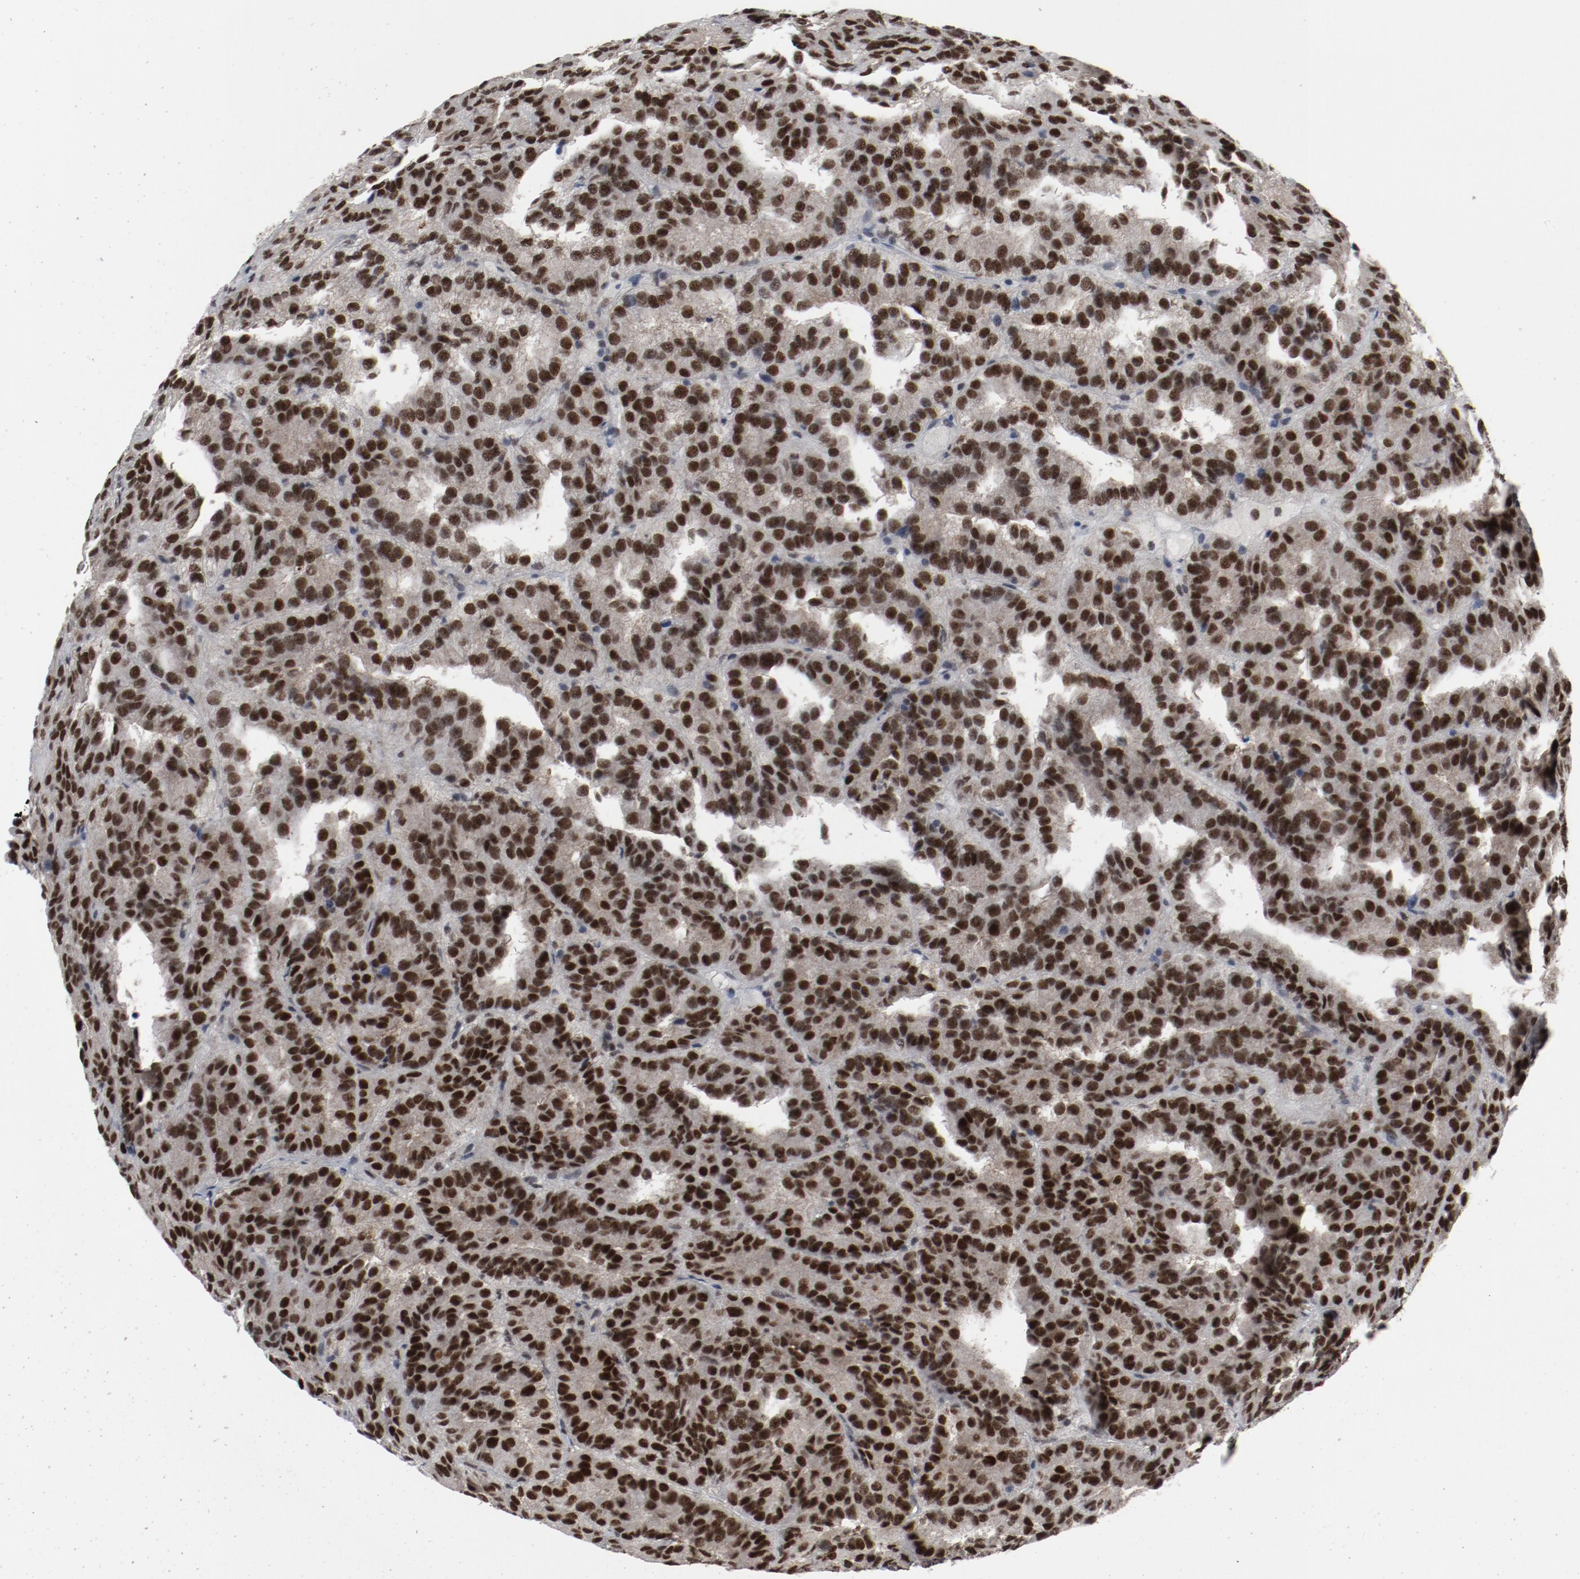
{"staining": {"intensity": "strong", "quantity": ">75%", "location": "nuclear"}, "tissue": "renal cancer", "cell_type": "Tumor cells", "image_type": "cancer", "snomed": [{"axis": "morphology", "description": "Adenocarcinoma, NOS"}, {"axis": "topography", "description": "Kidney"}], "caption": "An immunohistochemistry (IHC) histopathology image of tumor tissue is shown. Protein staining in brown highlights strong nuclear positivity in renal cancer (adenocarcinoma) within tumor cells.", "gene": "JMJD6", "patient": {"sex": "male", "age": 46}}